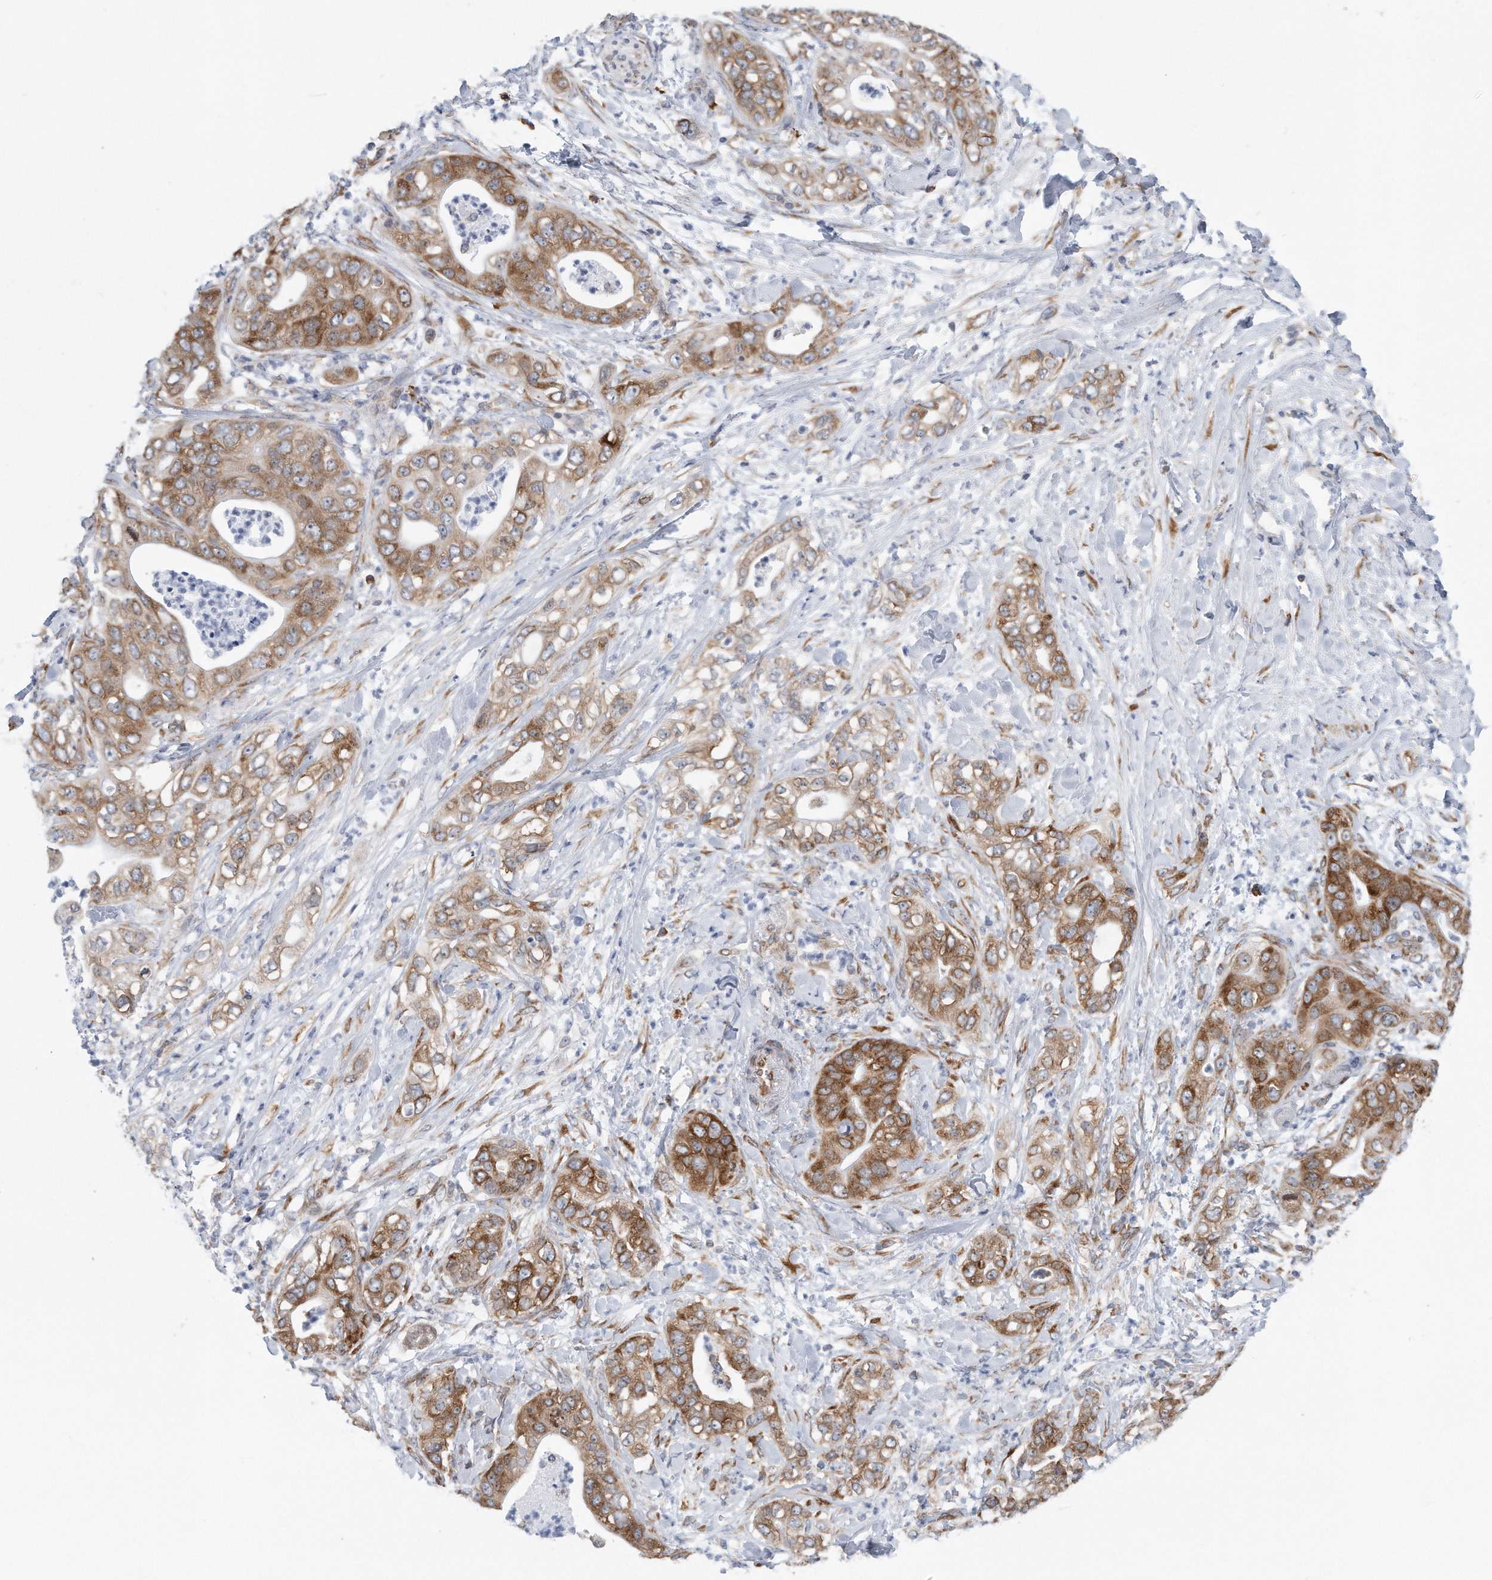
{"staining": {"intensity": "moderate", "quantity": ">75%", "location": "cytoplasmic/membranous"}, "tissue": "pancreatic cancer", "cell_type": "Tumor cells", "image_type": "cancer", "snomed": [{"axis": "morphology", "description": "Adenocarcinoma, NOS"}, {"axis": "topography", "description": "Pancreas"}], "caption": "A histopathology image of human pancreatic adenocarcinoma stained for a protein displays moderate cytoplasmic/membranous brown staining in tumor cells.", "gene": "RPL26L1", "patient": {"sex": "female", "age": 78}}